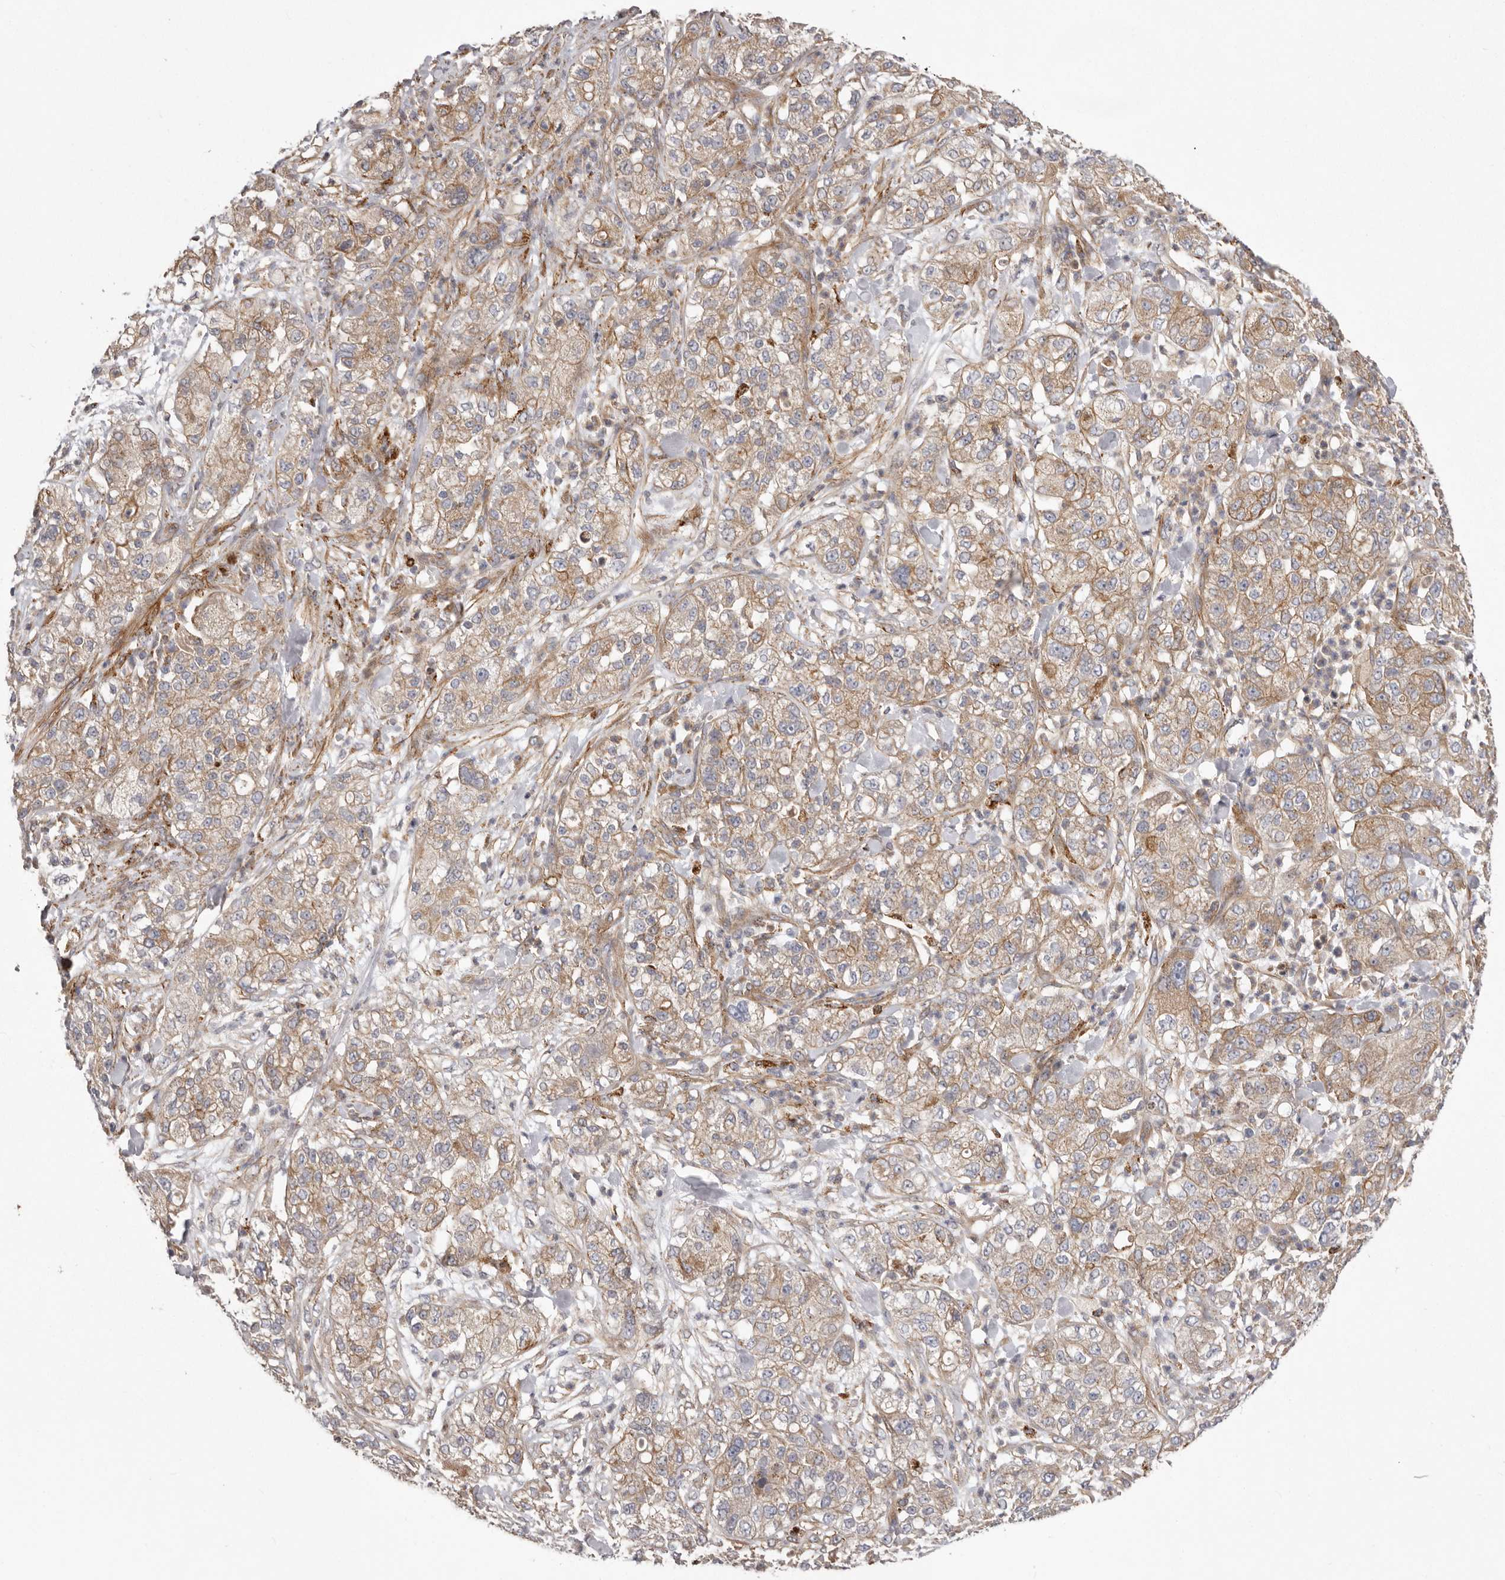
{"staining": {"intensity": "weak", "quantity": ">75%", "location": "cytoplasmic/membranous"}, "tissue": "pancreatic cancer", "cell_type": "Tumor cells", "image_type": "cancer", "snomed": [{"axis": "morphology", "description": "Adenocarcinoma, NOS"}, {"axis": "topography", "description": "Pancreas"}], "caption": "The immunohistochemical stain shows weak cytoplasmic/membranous staining in tumor cells of pancreatic adenocarcinoma tissue.", "gene": "ENAH", "patient": {"sex": "female", "age": 78}}